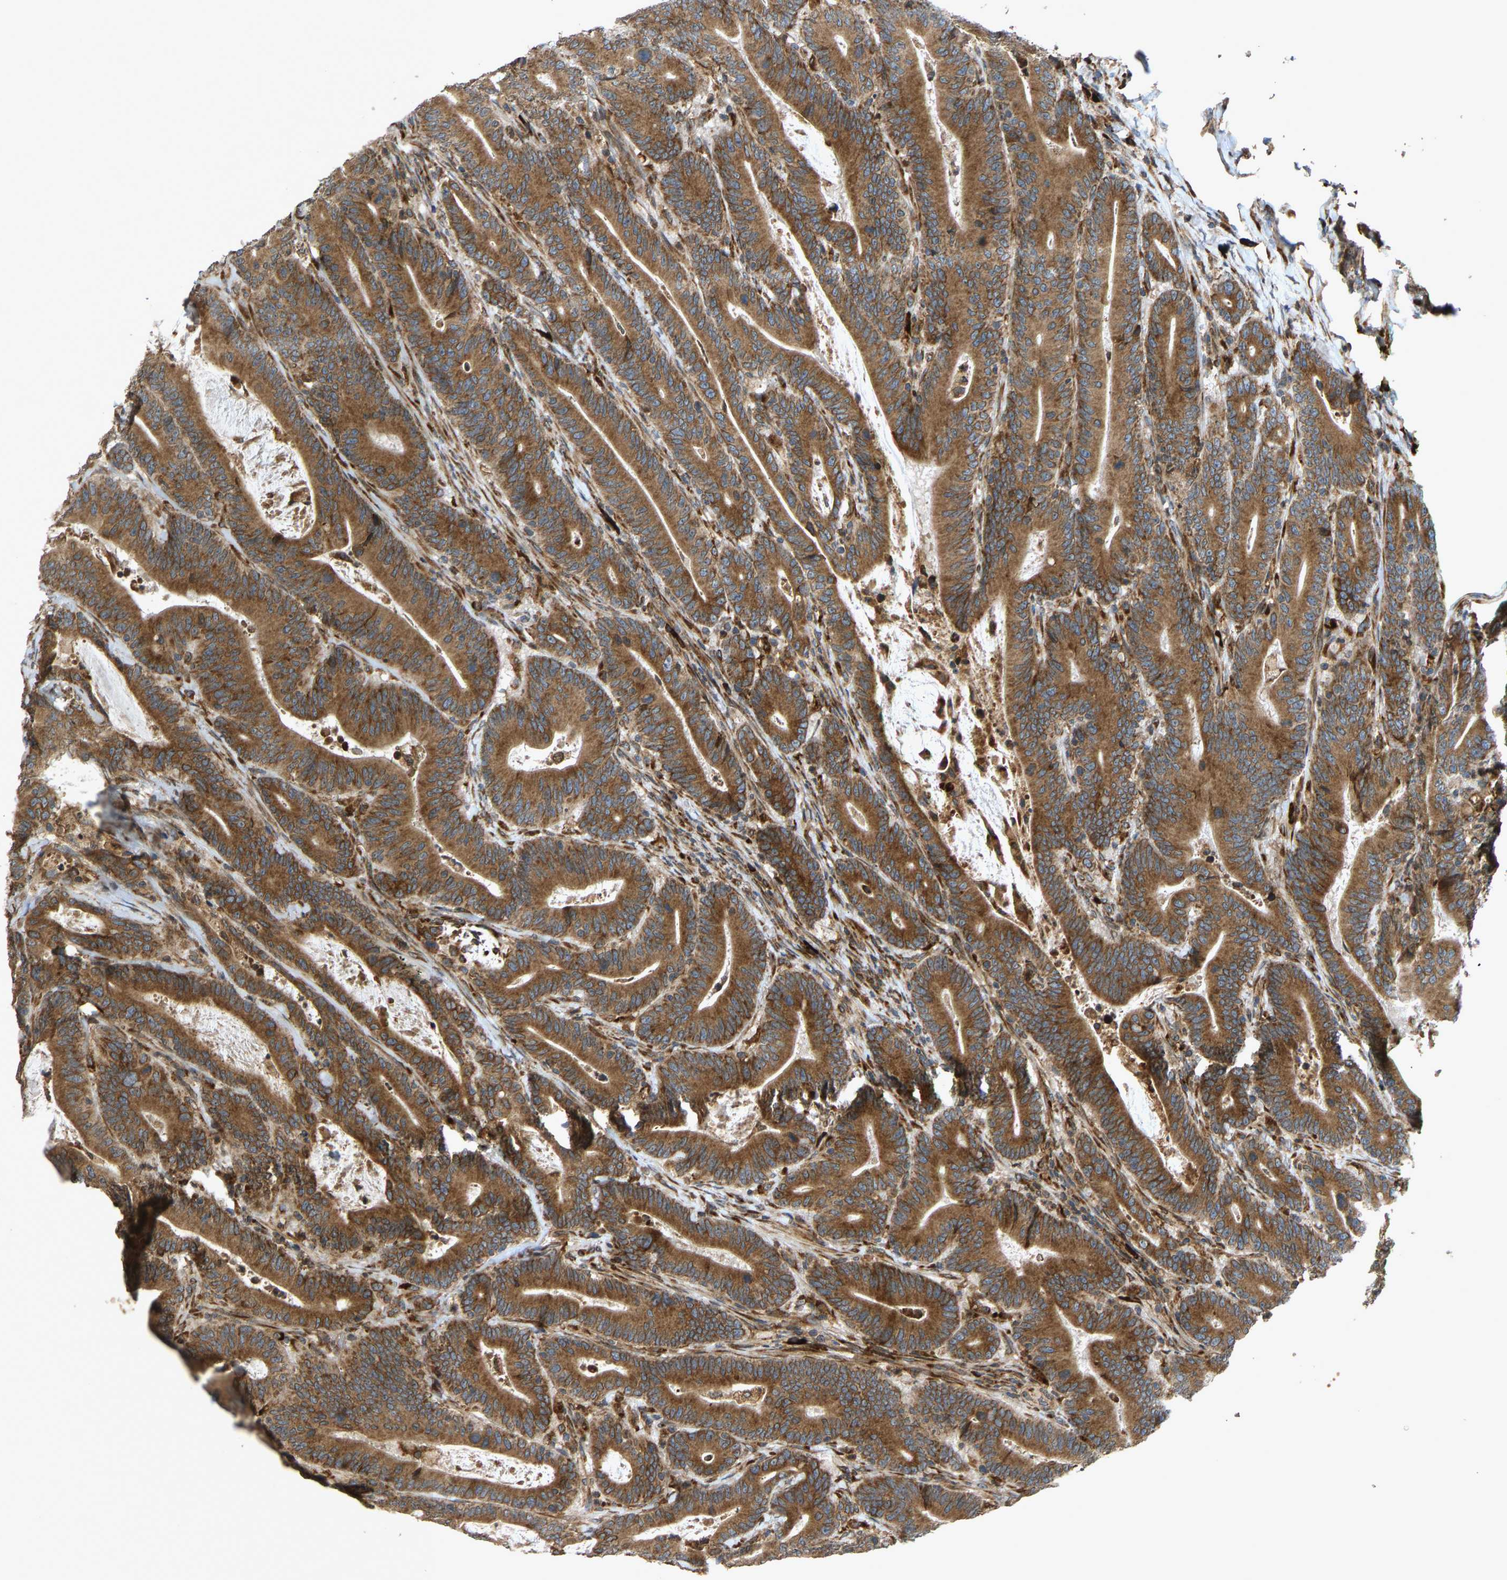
{"staining": {"intensity": "moderate", "quantity": ">75%", "location": "cytoplasmic/membranous"}, "tissue": "colorectal cancer", "cell_type": "Tumor cells", "image_type": "cancer", "snomed": [{"axis": "morphology", "description": "Adenocarcinoma, NOS"}, {"axis": "topography", "description": "Colon"}], "caption": "Adenocarcinoma (colorectal) stained with a brown dye demonstrates moderate cytoplasmic/membranous positive positivity in about >75% of tumor cells.", "gene": "RPN2", "patient": {"sex": "female", "age": 66}}